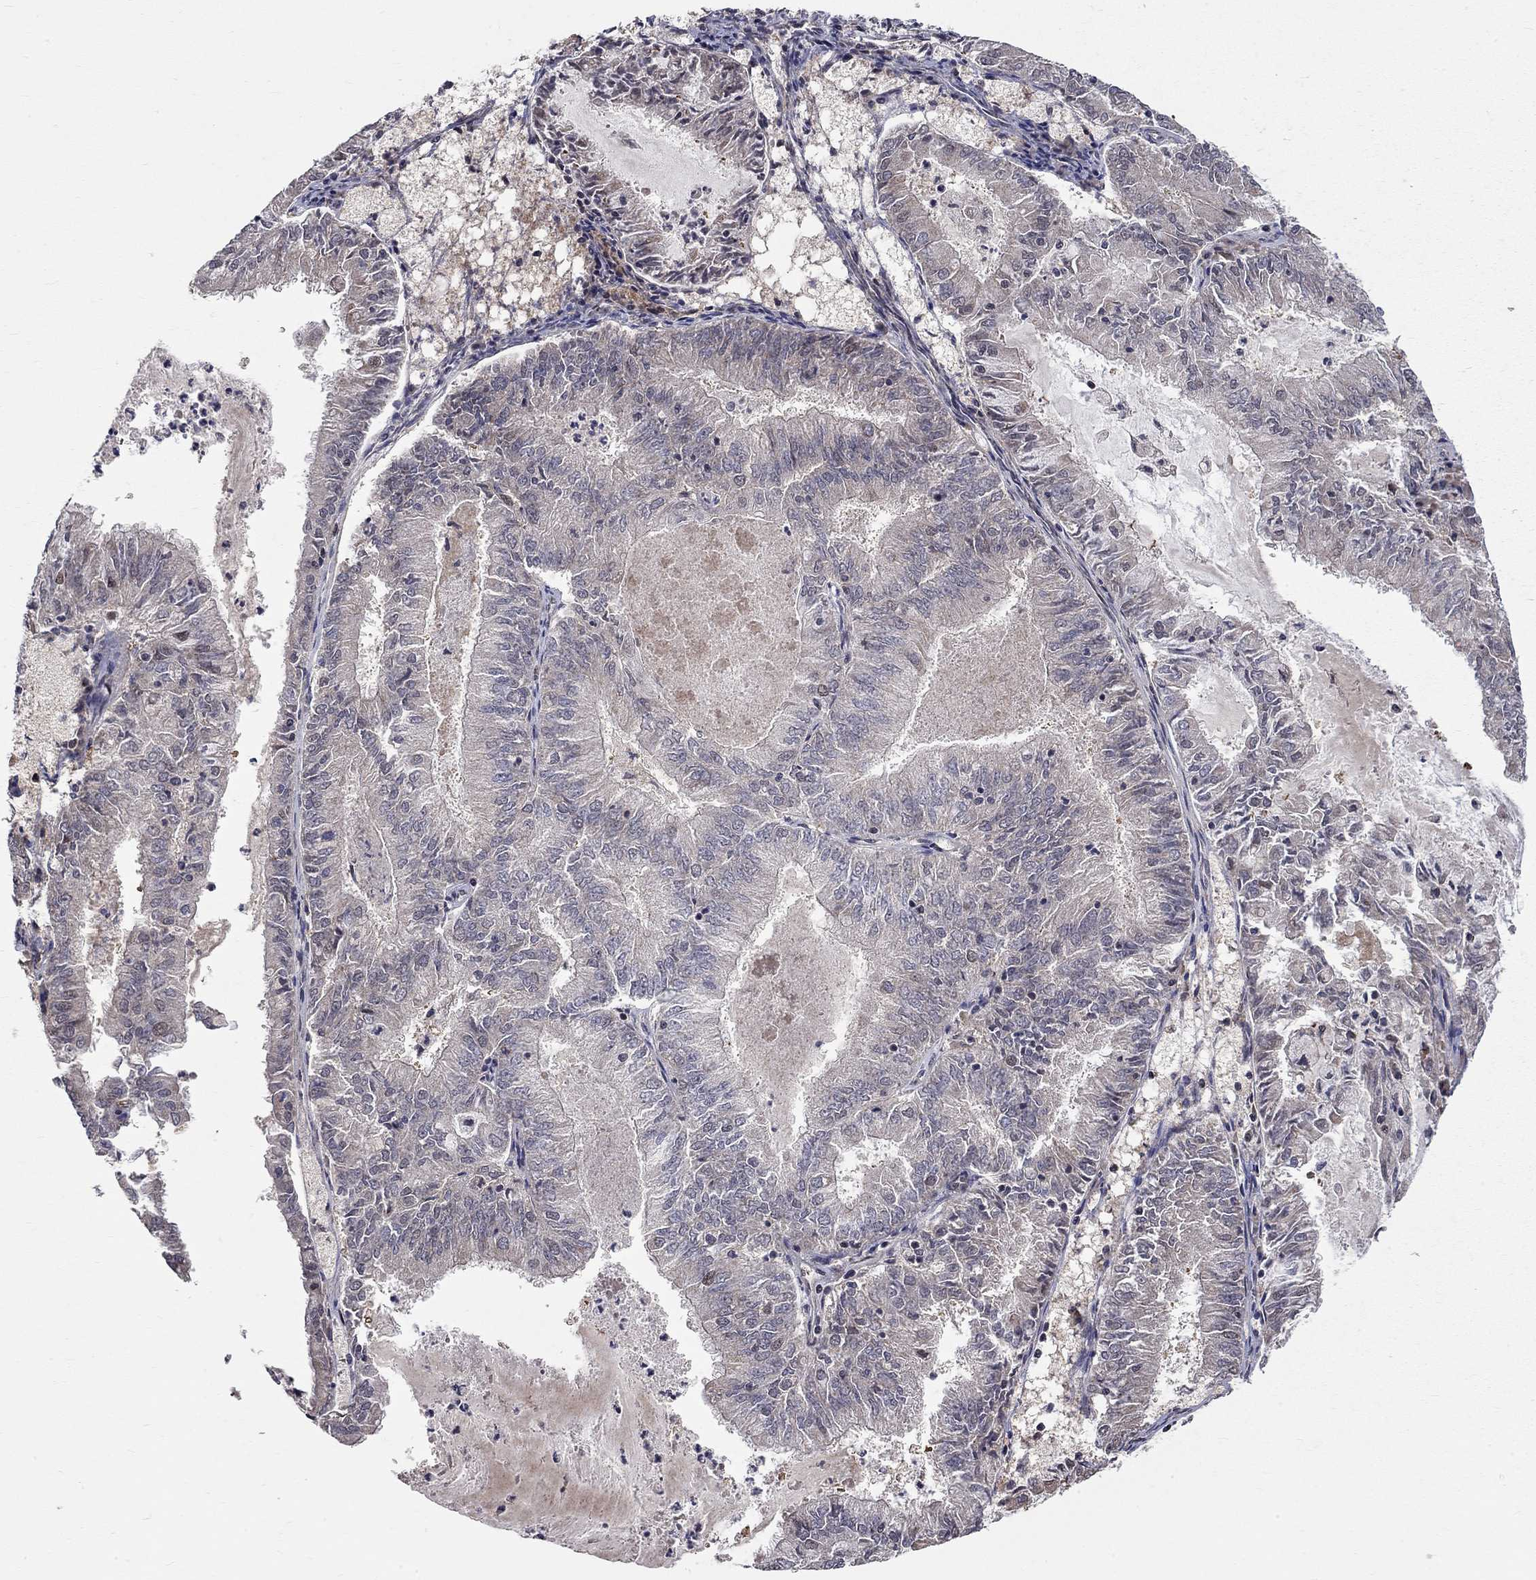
{"staining": {"intensity": "weak", "quantity": "<25%", "location": "nuclear"}, "tissue": "endometrial cancer", "cell_type": "Tumor cells", "image_type": "cancer", "snomed": [{"axis": "morphology", "description": "Adenocarcinoma, NOS"}, {"axis": "topography", "description": "Endometrium"}], "caption": "The IHC image has no significant positivity in tumor cells of endometrial cancer (adenocarcinoma) tissue.", "gene": "HDAC3", "patient": {"sex": "female", "age": 57}}